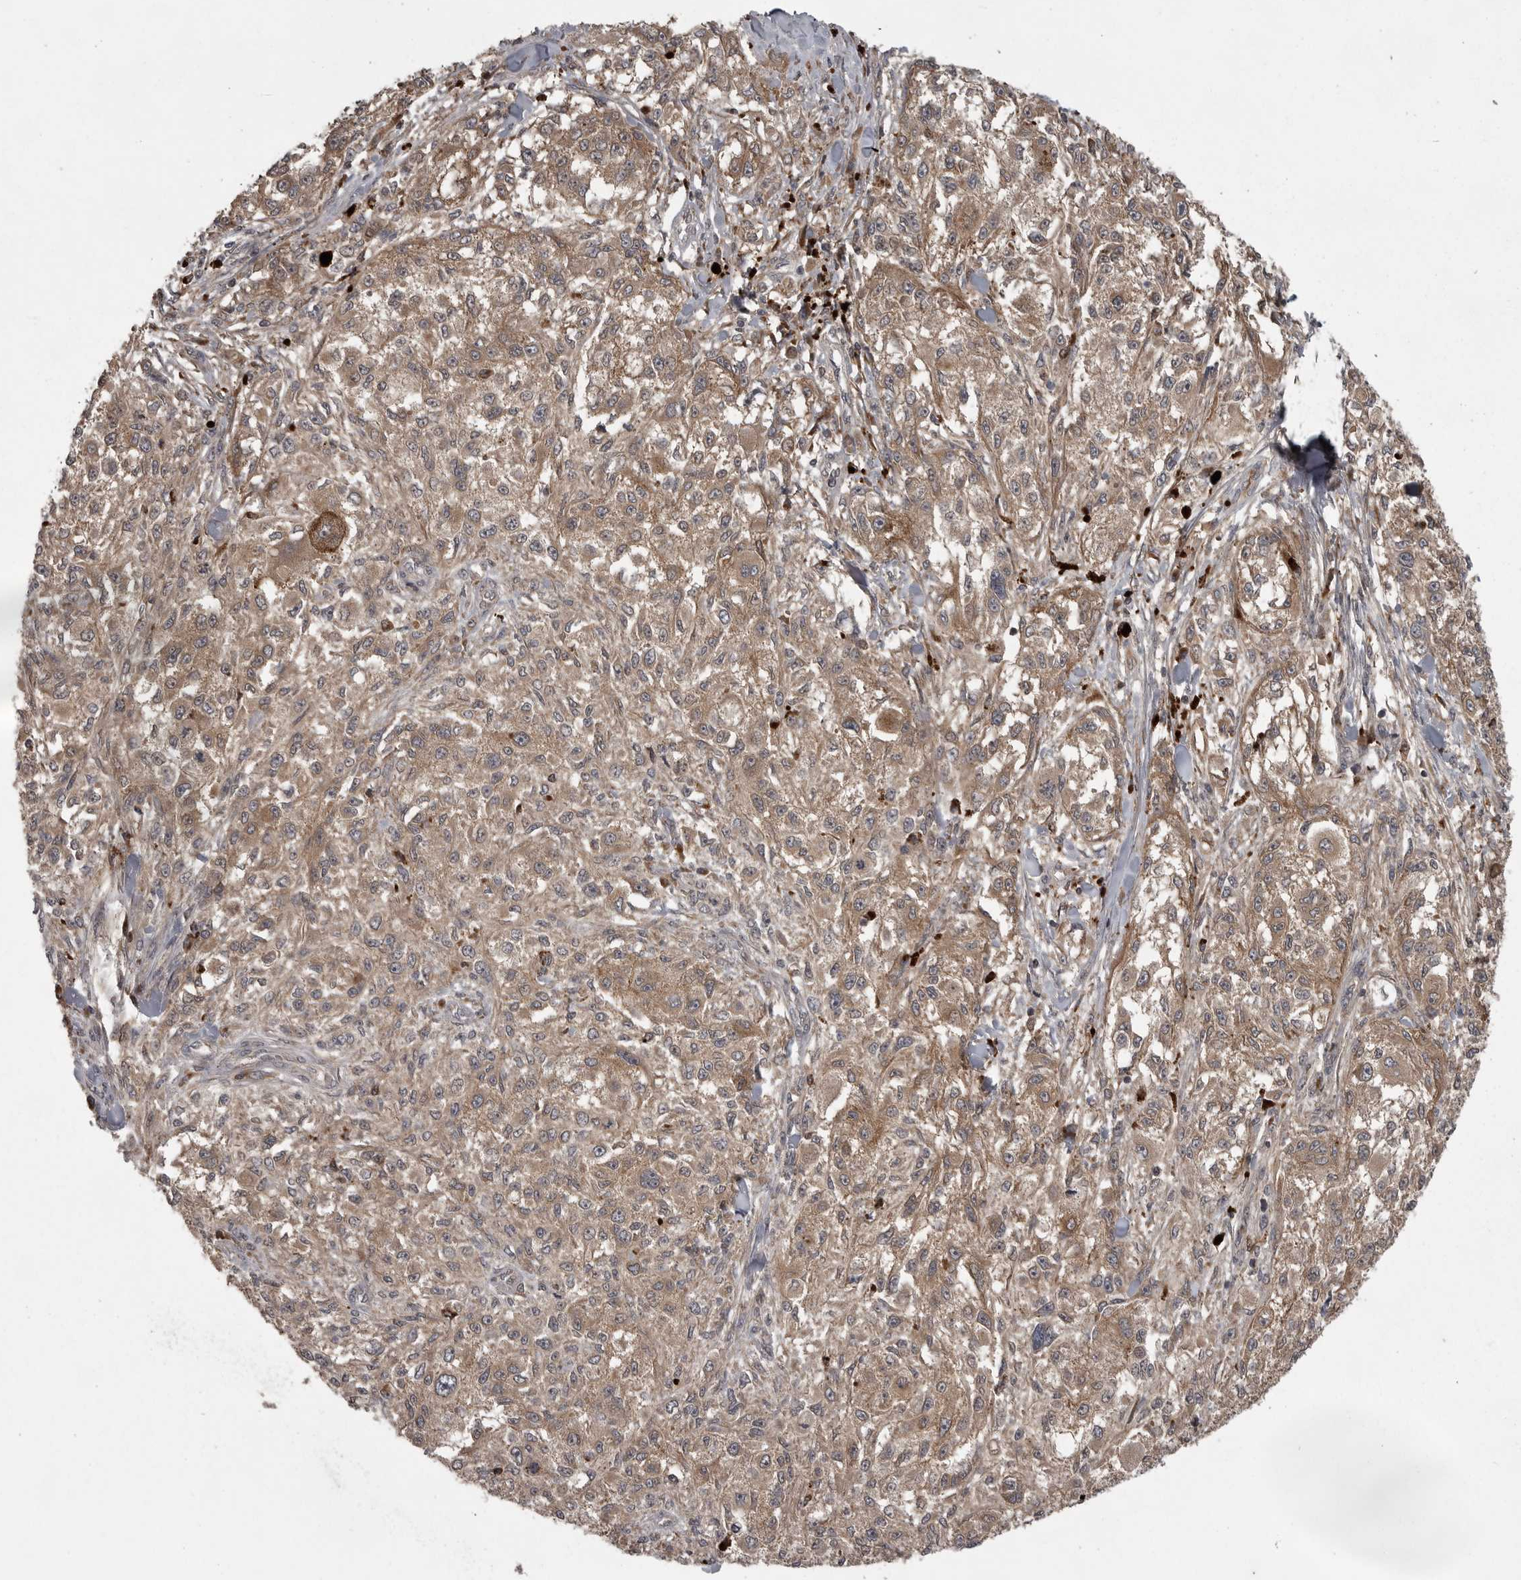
{"staining": {"intensity": "moderate", "quantity": ">75%", "location": "cytoplasmic/membranous"}, "tissue": "melanoma", "cell_type": "Tumor cells", "image_type": "cancer", "snomed": [{"axis": "morphology", "description": "Necrosis, NOS"}, {"axis": "morphology", "description": "Malignant melanoma, NOS"}, {"axis": "topography", "description": "Skin"}], "caption": "Malignant melanoma stained for a protein reveals moderate cytoplasmic/membranous positivity in tumor cells.", "gene": "GPR31", "patient": {"sex": "female", "age": 87}}